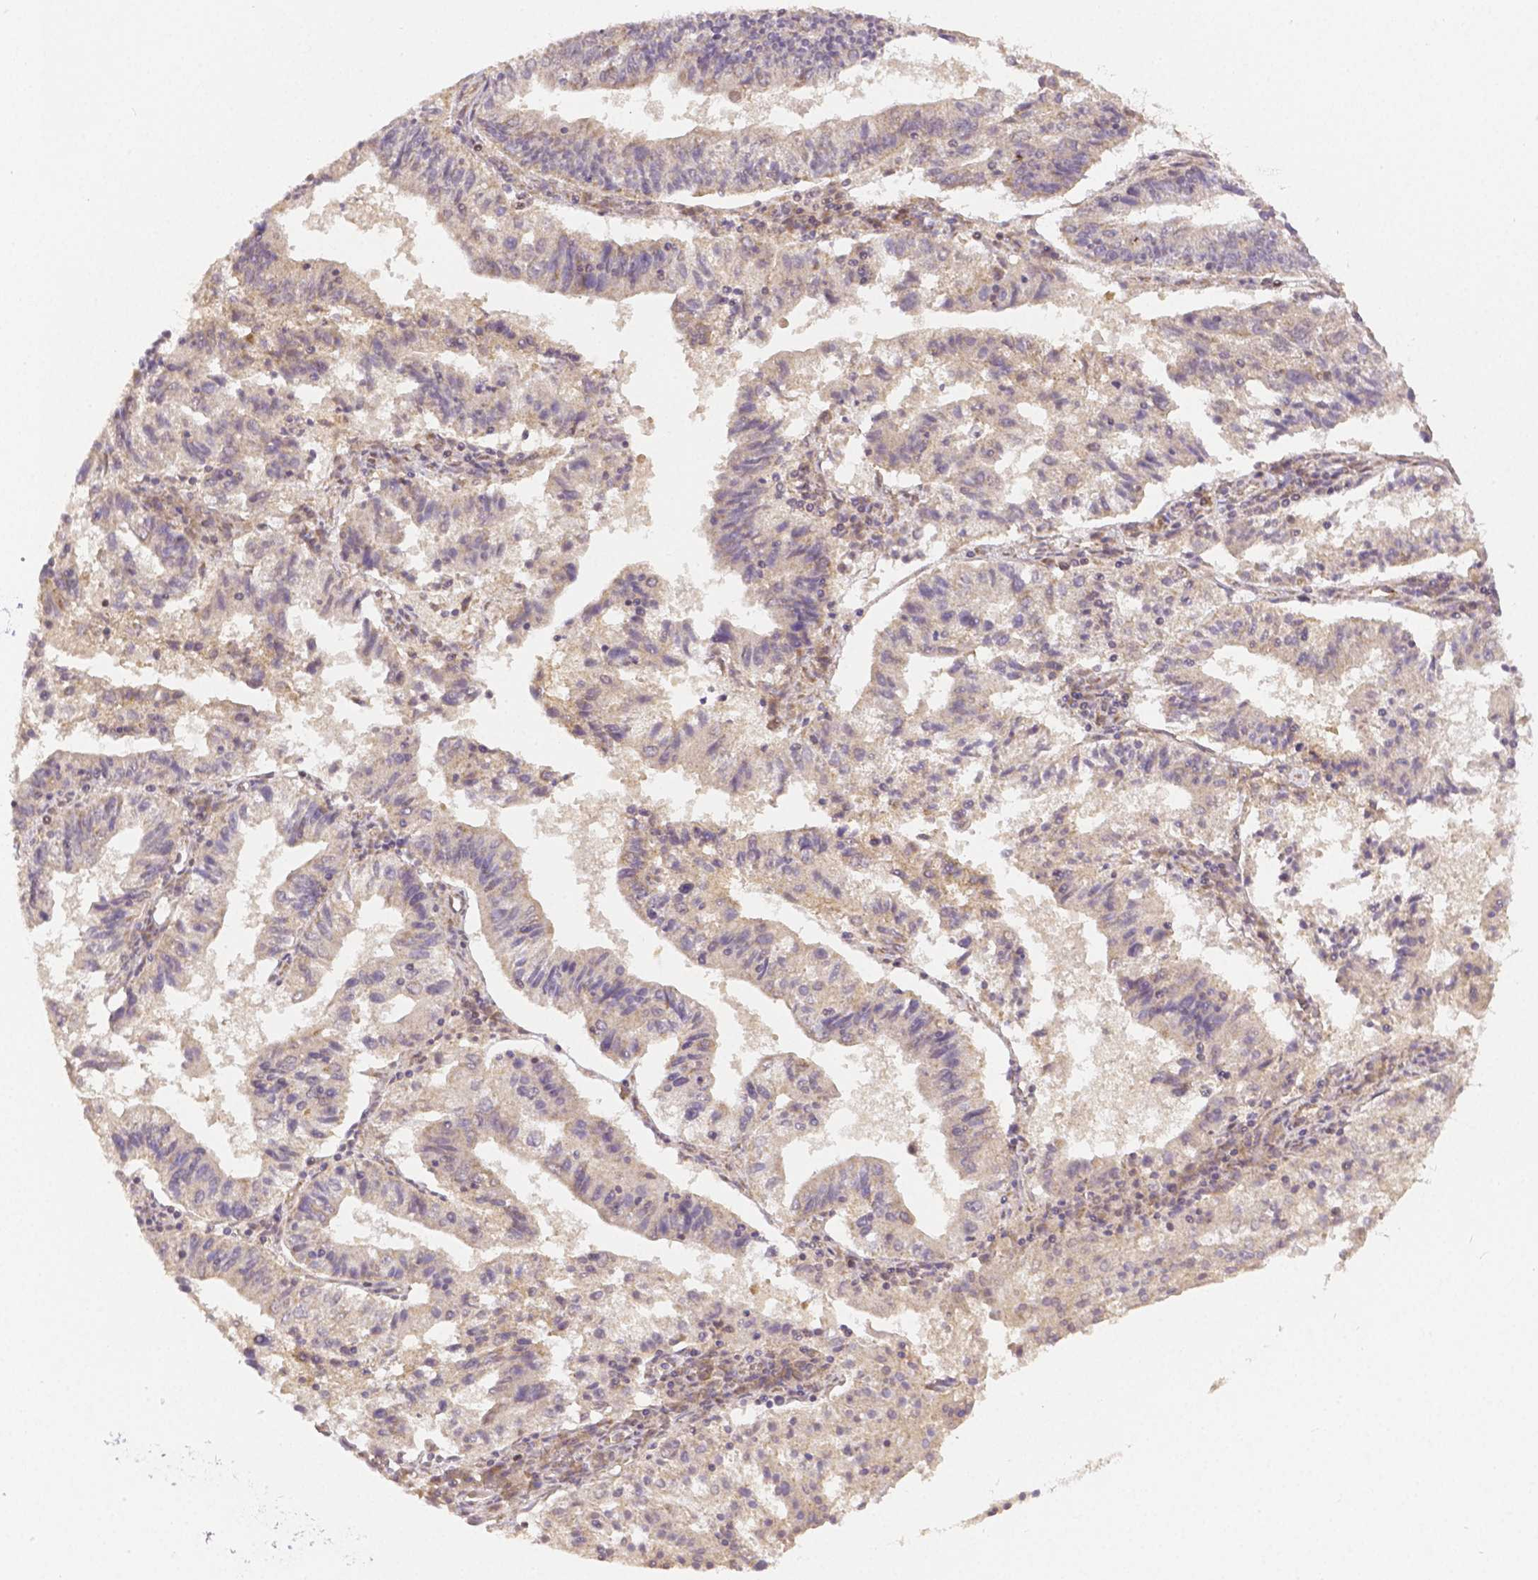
{"staining": {"intensity": "weak", "quantity": "<25%", "location": "cytoplasmic/membranous"}, "tissue": "endometrial cancer", "cell_type": "Tumor cells", "image_type": "cancer", "snomed": [{"axis": "morphology", "description": "Adenocarcinoma, NOS"}, {"axis": "topography", "description": "Endometrium"}], "caption": "Immunohistochemistry (IHC) of endometrial adenocarcinoma reveals no staining in tumor cells.", "gene": "RHOT1", "patient": {"sex": "female", "age": 82}}